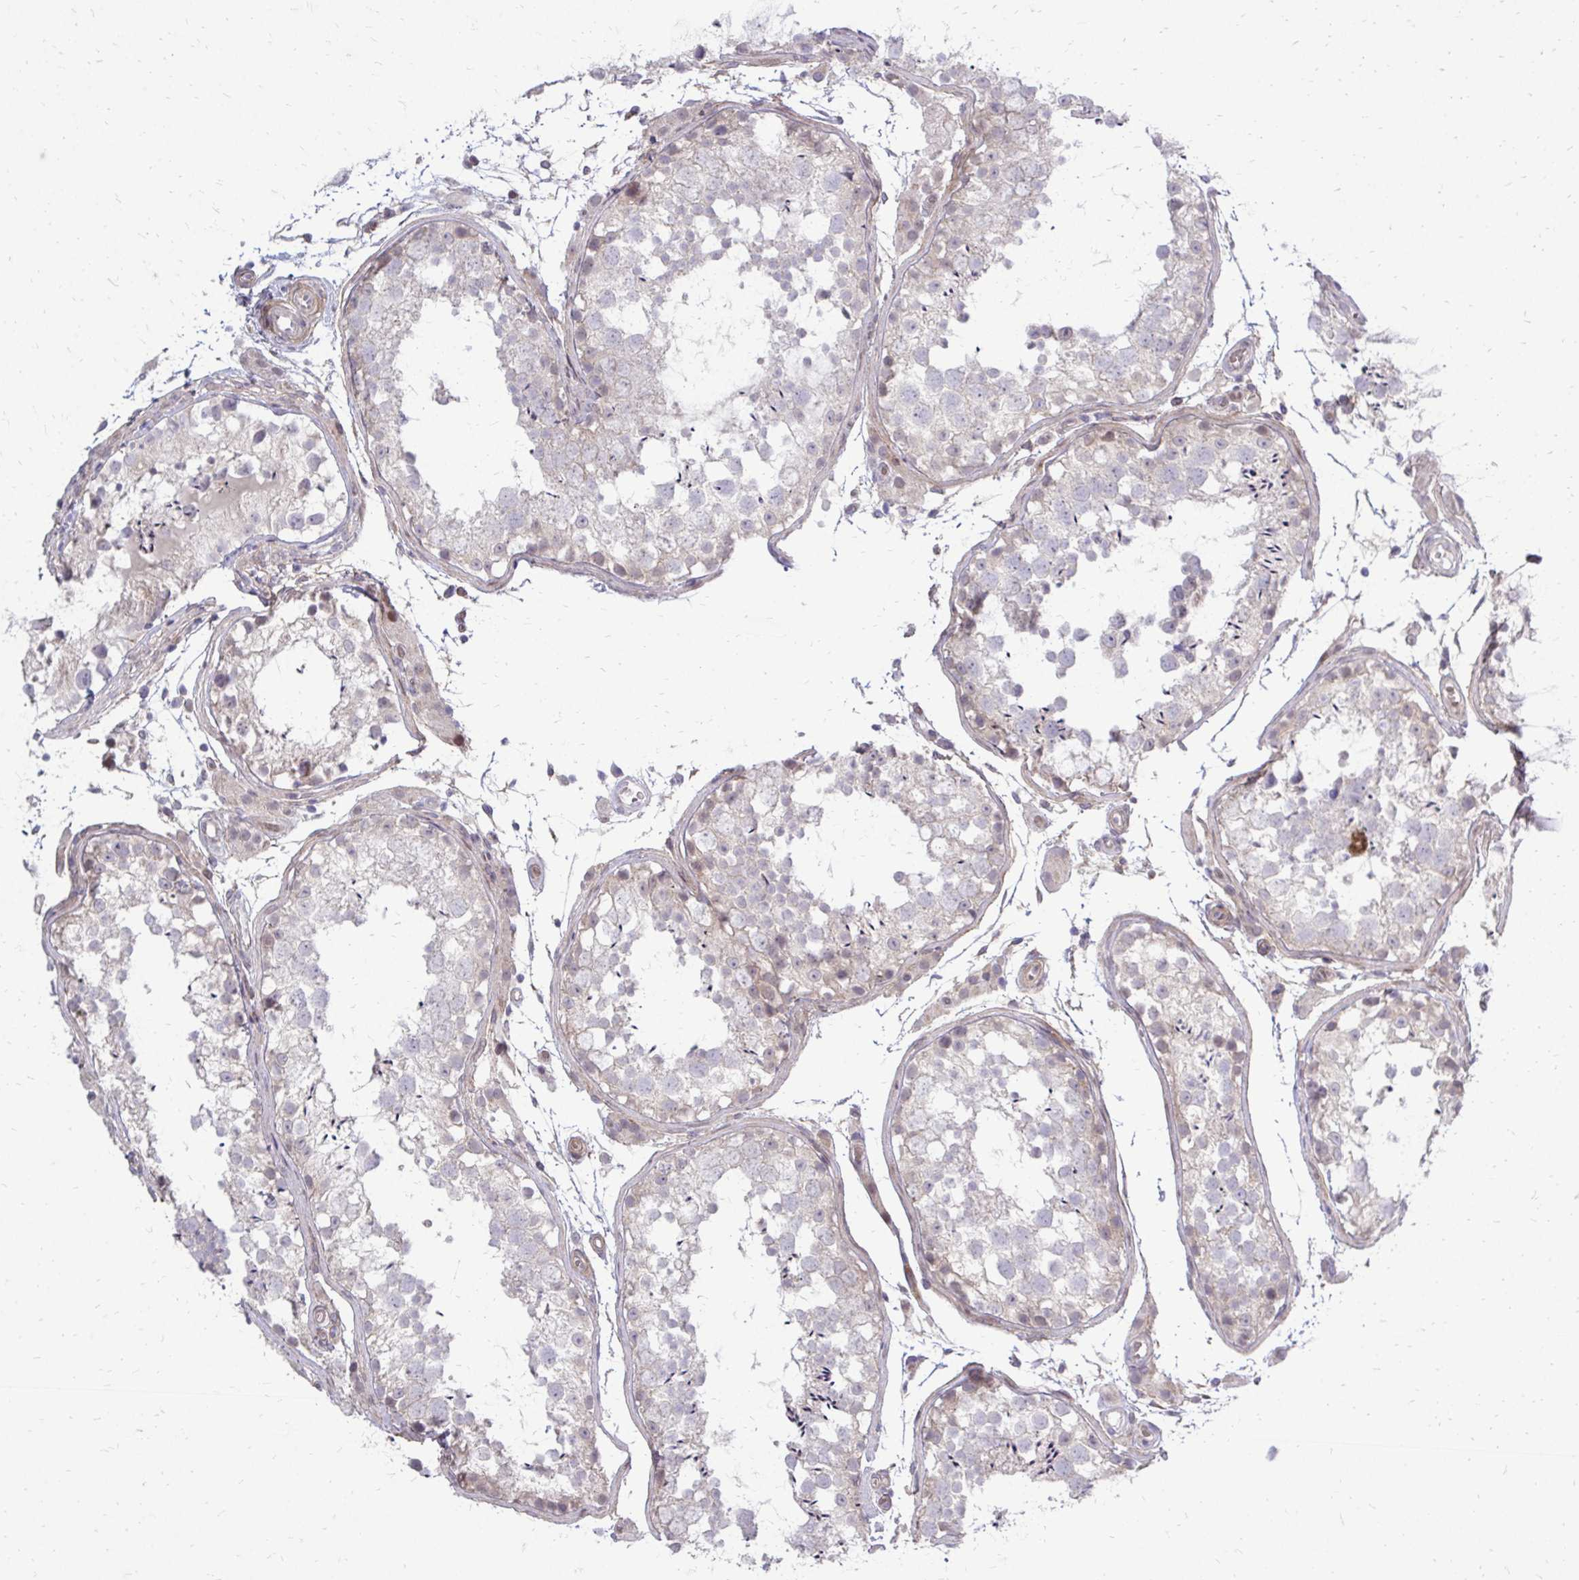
{"staining": {"intensity": "weak", "quantity": "<25%", "location": "nuclear"}, "tissue": "testis", "cell_type": "Cells in seminiferous ducts", "image_type": "normal", "snomed": [{"axis": "morphology", "description": "Normal tissue, NOS"}, {"axis": "morphology", "description": "Seminoma, NOS"}, {"axis": "topography", "description": "Testis"}], "caption": "An immunohistochemistry photomicrograph of benign testis is shown. There is no staining in cells in seminiferous ducts of testis.", "gene": "PPDPFL", "patient": {"sex": "male", "age": 29}}